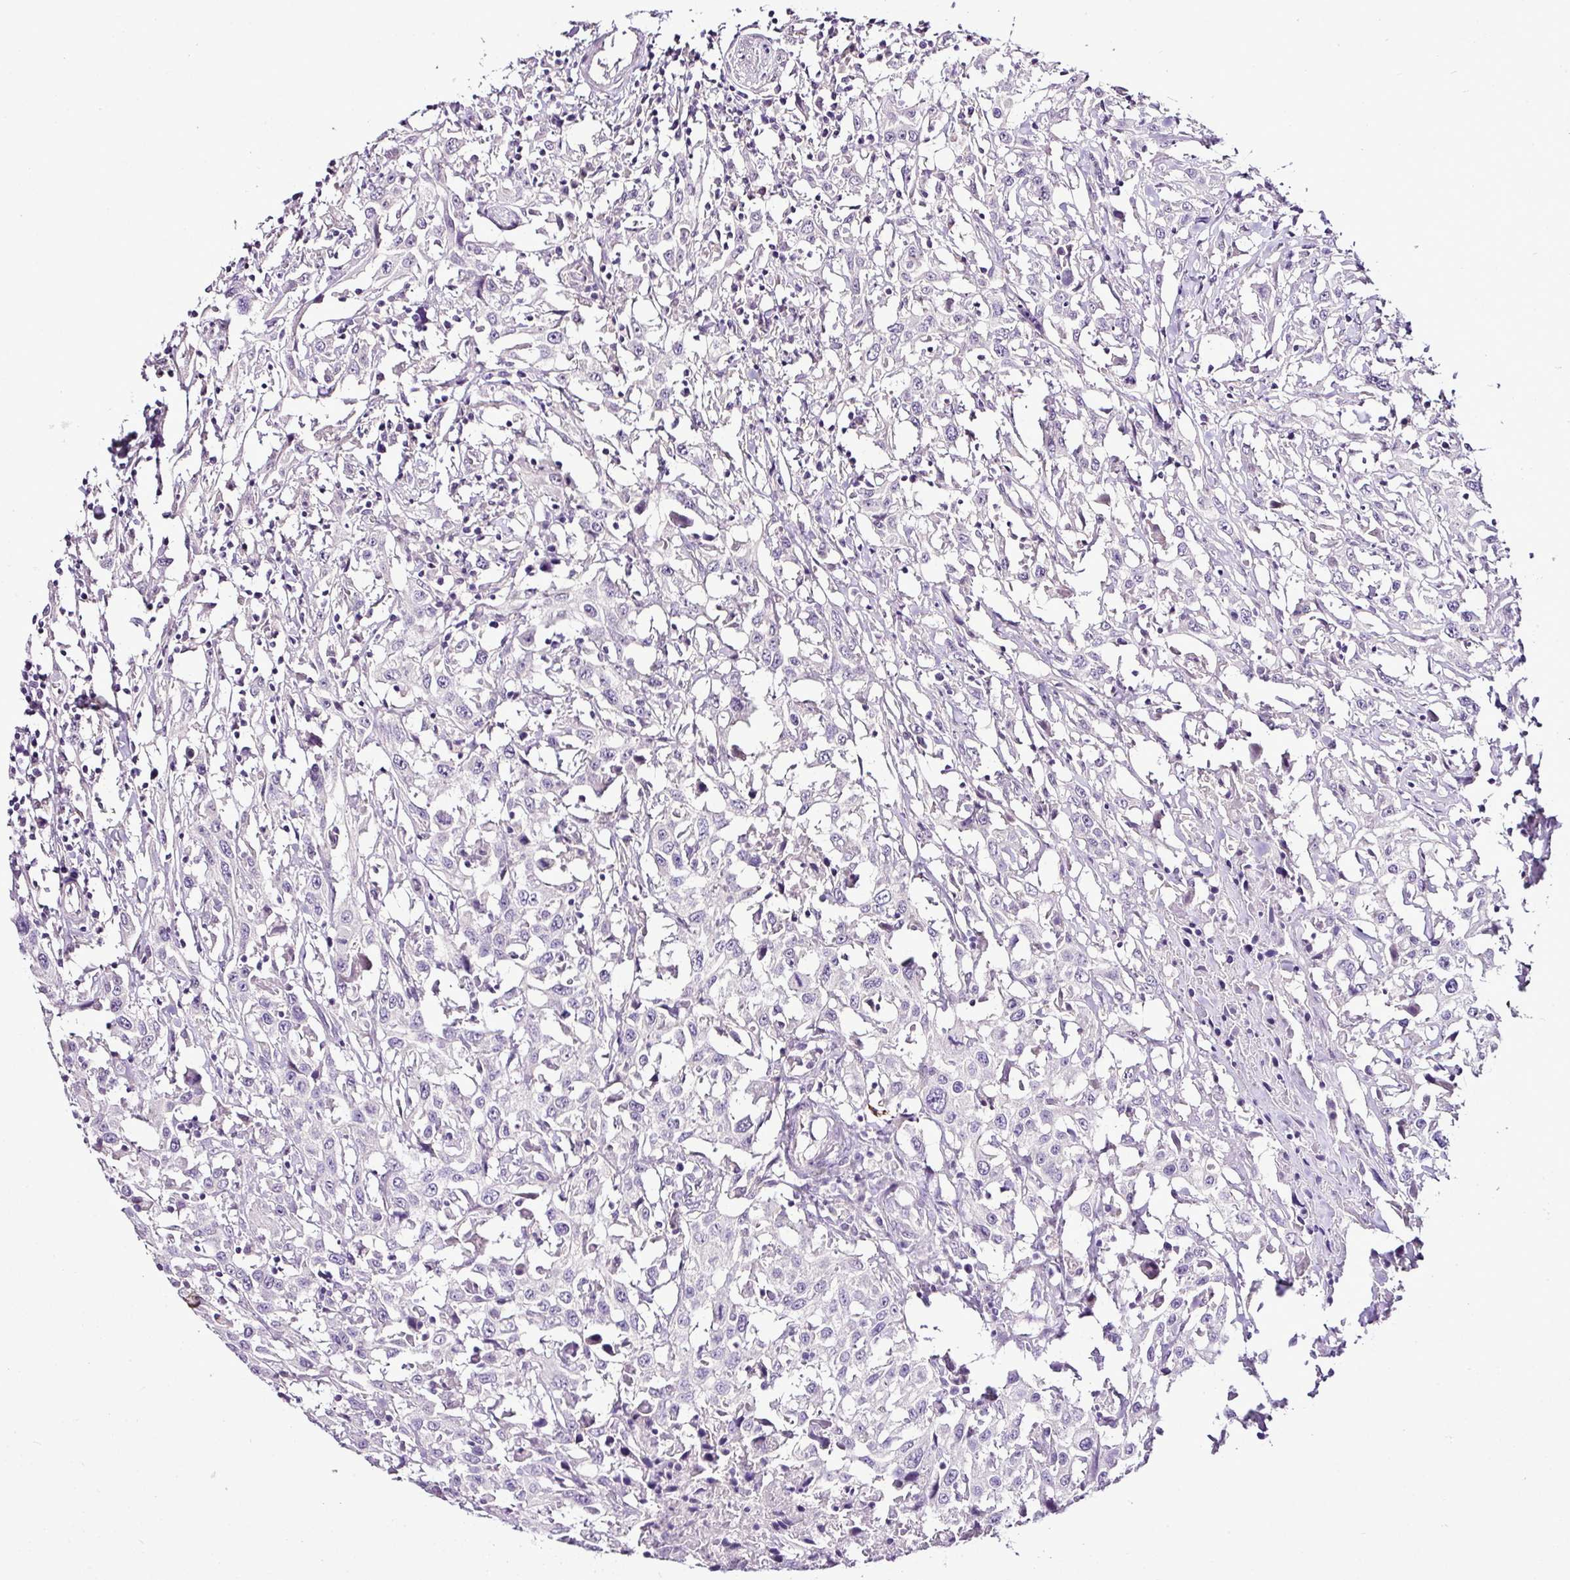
{"staining": {"intensity": "negative", "quantity": "none", "location": "none"}, "tissue": "urothelial cancer", "cell_type": "Tumor cells", "image_type": "cancer", "snomed": [{"axis": "morphology", "description": "Urothelial carcinoma, High grade"}, {"axis": "topography", "description": "Urinary bladder"}], "caption": "This is an immunohistochemistry photomicrograph of human urothelial carcinoma (high-grade). There is no positivity in tumor cells.", "gene": "ESR1", "patient": {"sex": "male", "age": 61}}